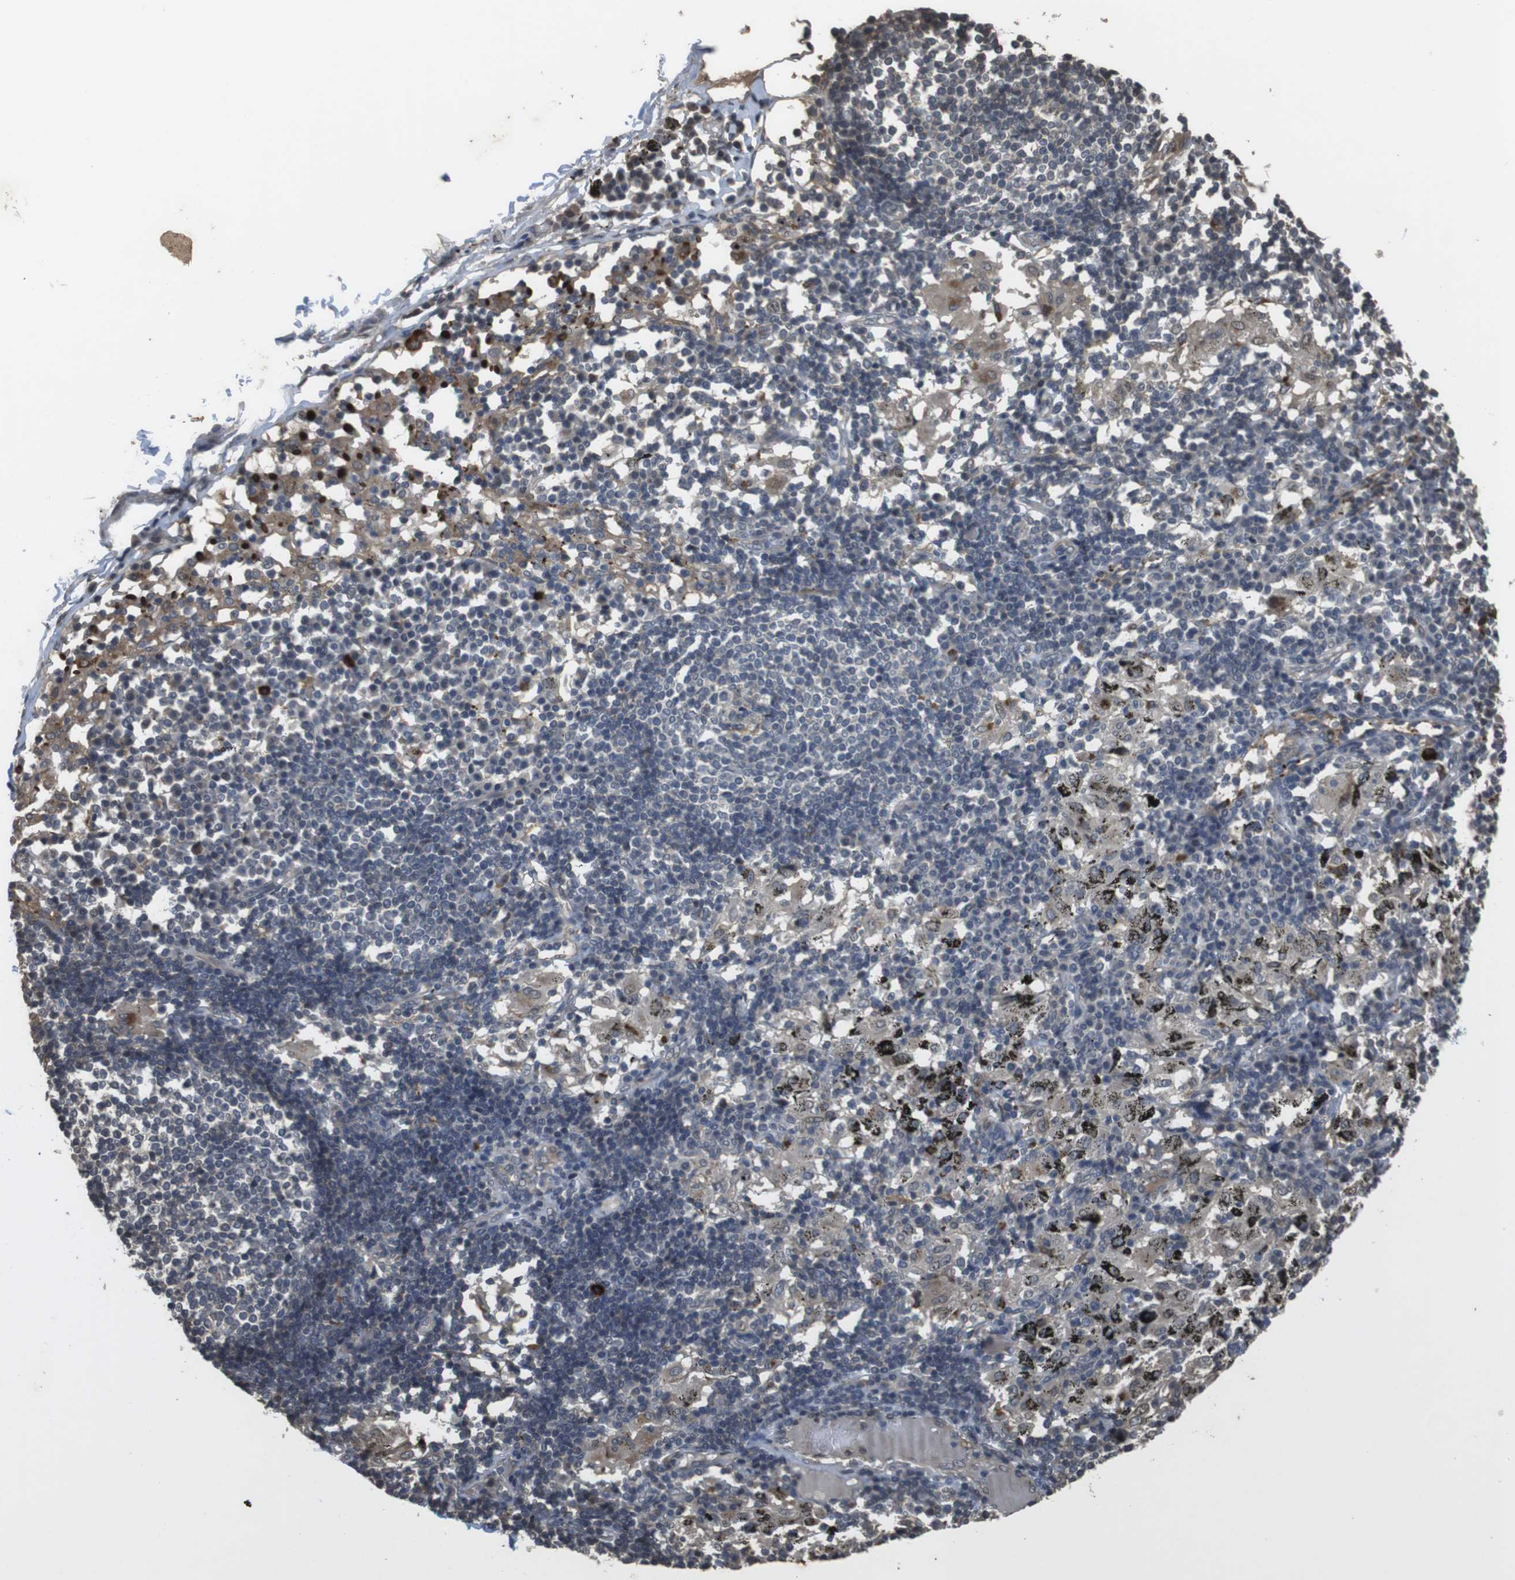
{"staining": {"intensity": "weak", "quantity": ">75%", "location": "cytoplasmic/membranous,nuclear"}, "tissue": "adipose tissue", "cell_type": "Adipocytes", "image_type": "normal", "snomed": [{"axis": "morphology", "description": "Normal tissue, NOS"}, {"axis": "topography", "description": "Cartilage tissue"}, {"axis": "topography", "description": "Bronchus"}], "caption": "Protein expression analysis of unremarkable adipose tissue reveals weak cytoplasmic/membranous,nuclear positivity in approximately >75% of adipocytes. Using DAB (3,3'-diaminobenzidine) (brown) and hematoxylin (blue) stains, captured at high magnification using brightfield microscopy.", "gene": "FZD10", "patient": {"sex": "female", "age": 73}}